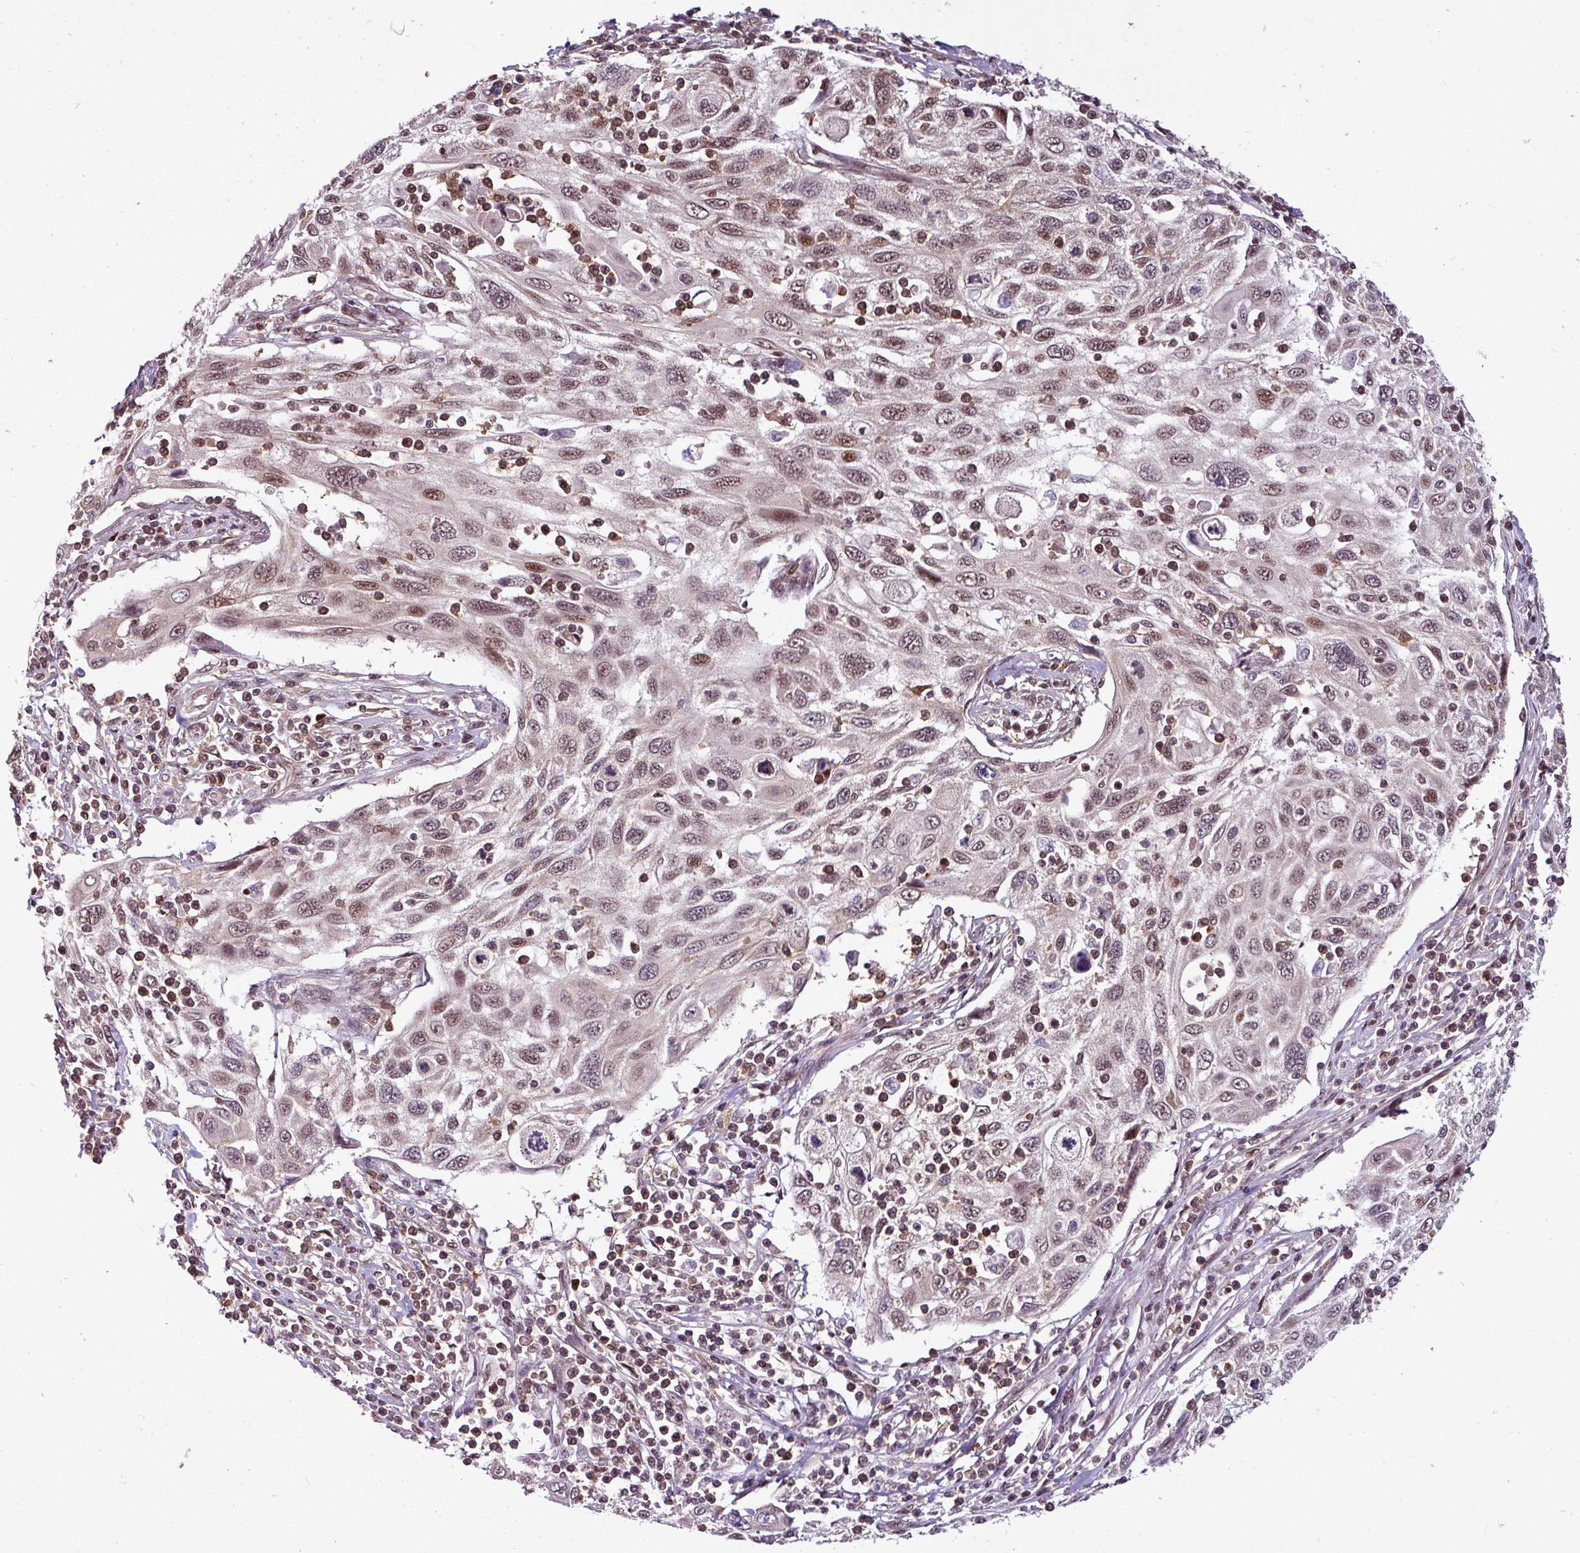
{"staining": {"intensity": "moderate", "quantity": ">75%", "location": "nuclear"}, "tissue": "cervical cancer", "cell_type": "Tumor cells", "image_type": "cancer", "snomed": [{"axis": "morphology", "description": "Squamous cell carcinoma, NOS"}, {"axis": "topography", "description": "Cervix"}], "caption": "An immunohistochemistry (IHC) histopathology image of tumor tissue is shown. Protein staining in brown shows moderate nuclear positivity in cervical squamous cell carcinoma within tumor cells.", "gene": "ITPKC", "patient": {"sex": "female", "age": 70}}